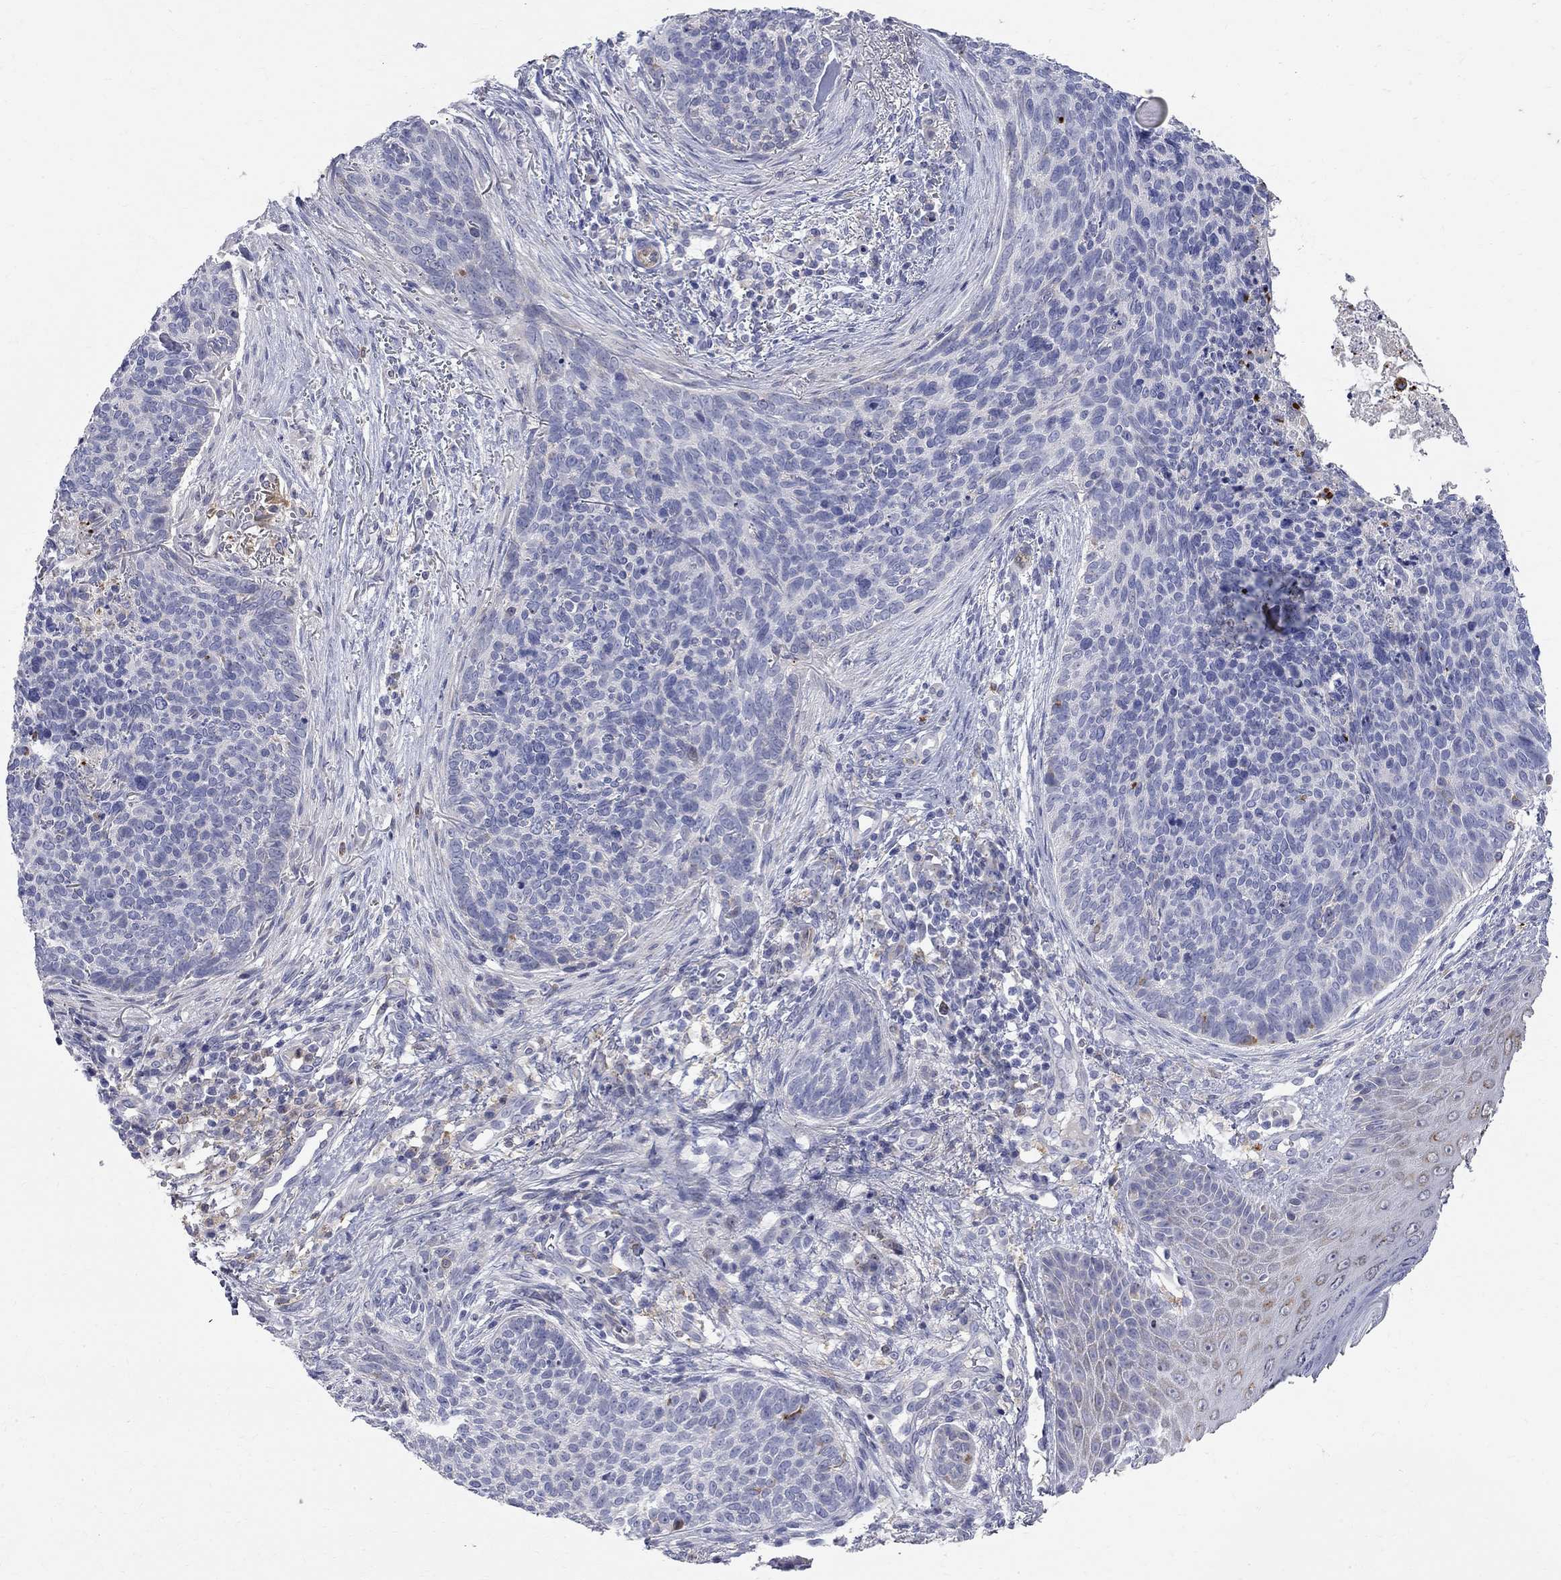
{"staining": {"intensity": "negative", "quantity": "none", "location": "none"}, "tissue": "skin cancer", "cell_type": "Tumor cells", "image_type": "cancer", "snomed": [{"axis": "morphology", "description": "Basal cell carcinoma"}, {"axis": "topography", "description": "Skin"}], "caption": "Tumor cells show no significant protein staining in skin cancer.", "gene": "ACSL1", "patient": {"sex": "male", "age": 64}}